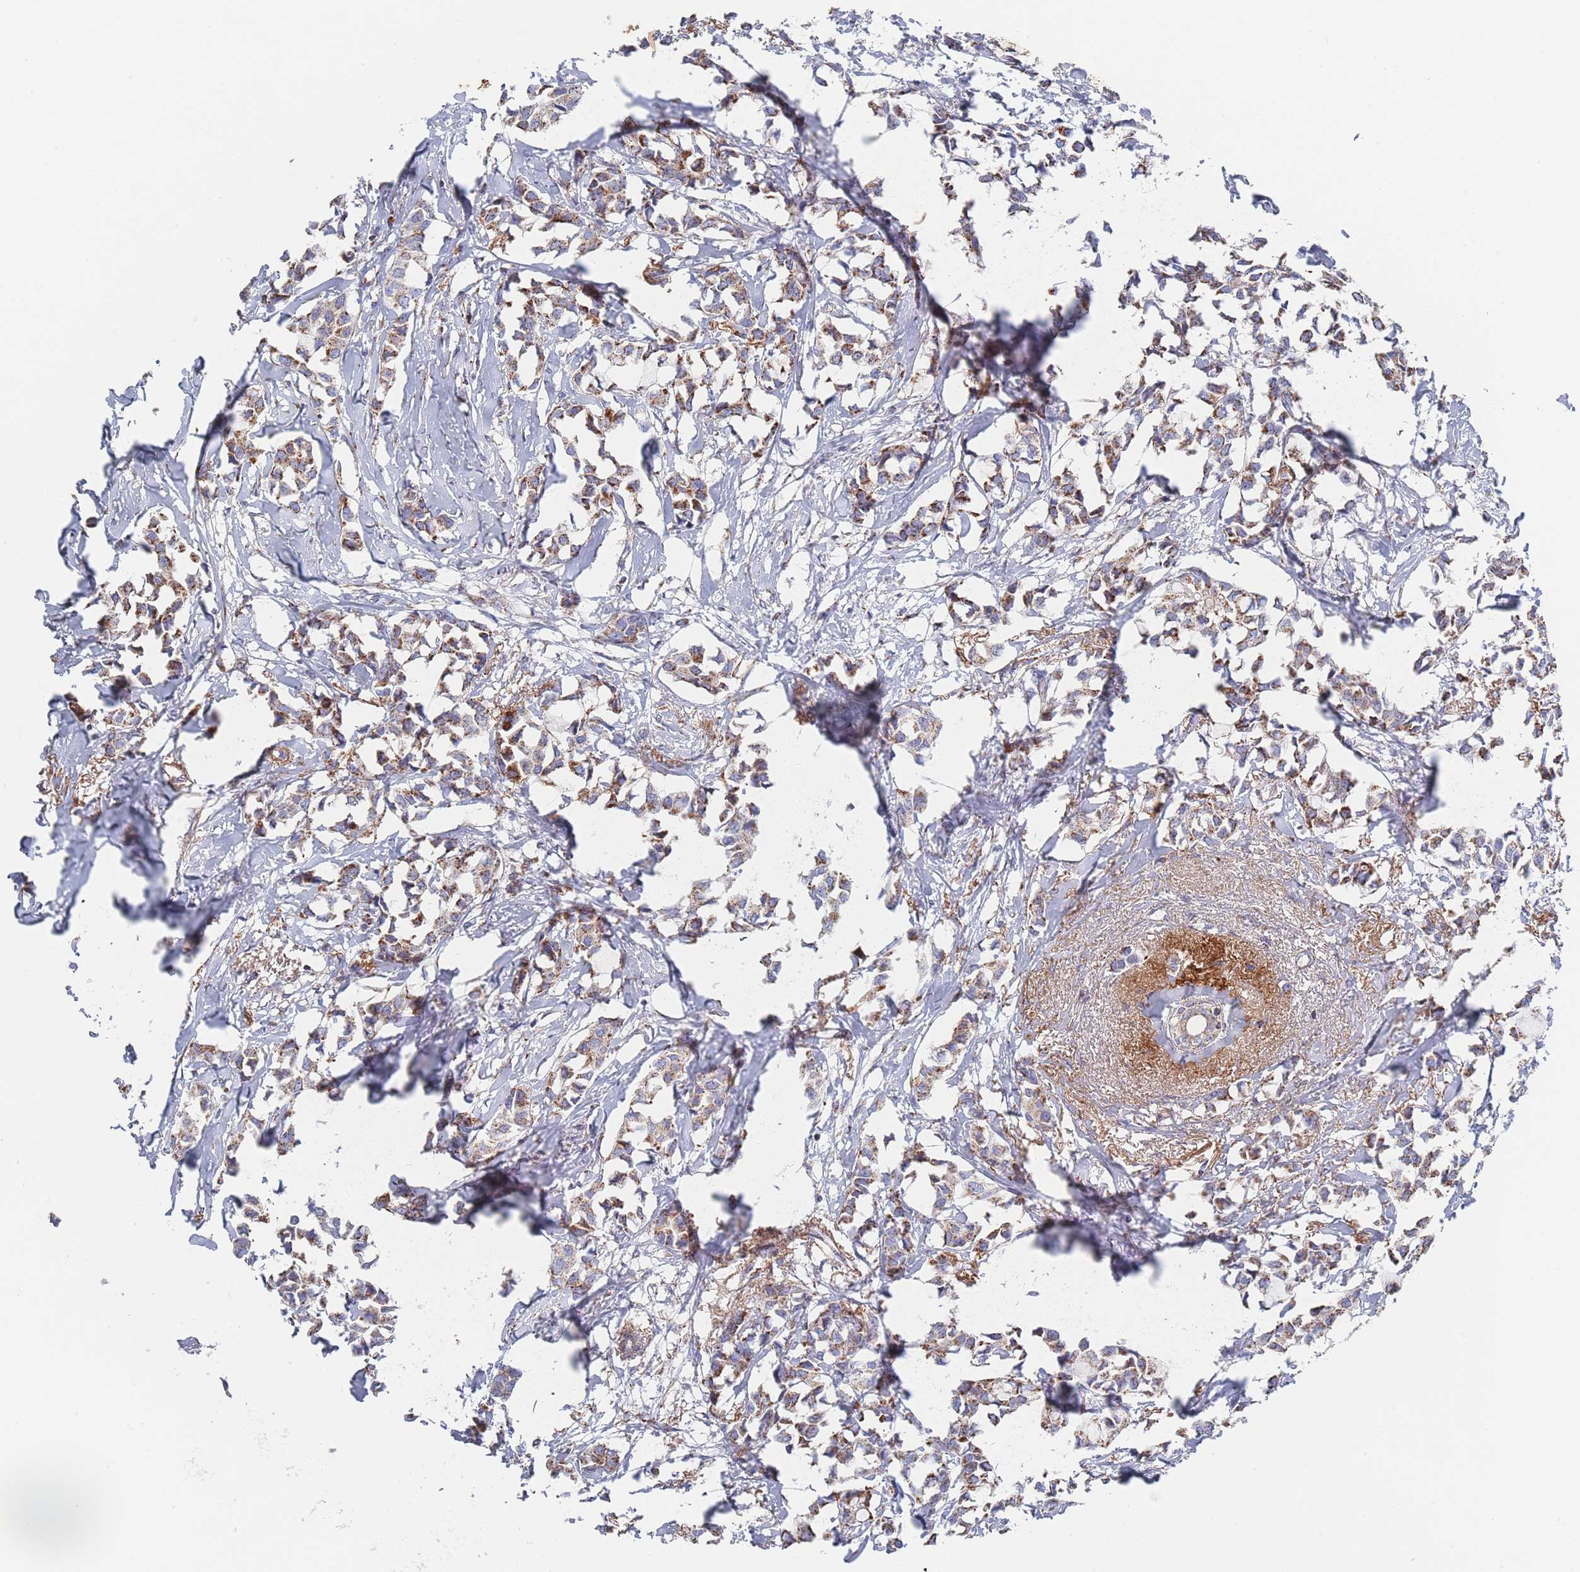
{"staining": {"intensity": "moderate", "quantity": ">75%", "location": "cytoplasmic/membranous"}, "tissue": "breast cancer", "cell_type": "Tumor cells", "image_type": "cancer", "snomed": [{"axis": "morphology", "description": "Duct carcinoma"}, {"axis": "topography", "description": "Breast"}], "caption": "Protein expression analysis of human breast cancer reveals moderate cytoplasmic/membranous staining in about >75% of tumor cells.", "gene": "IKZF4", "patient": {"sex": "female", "age": 73}}